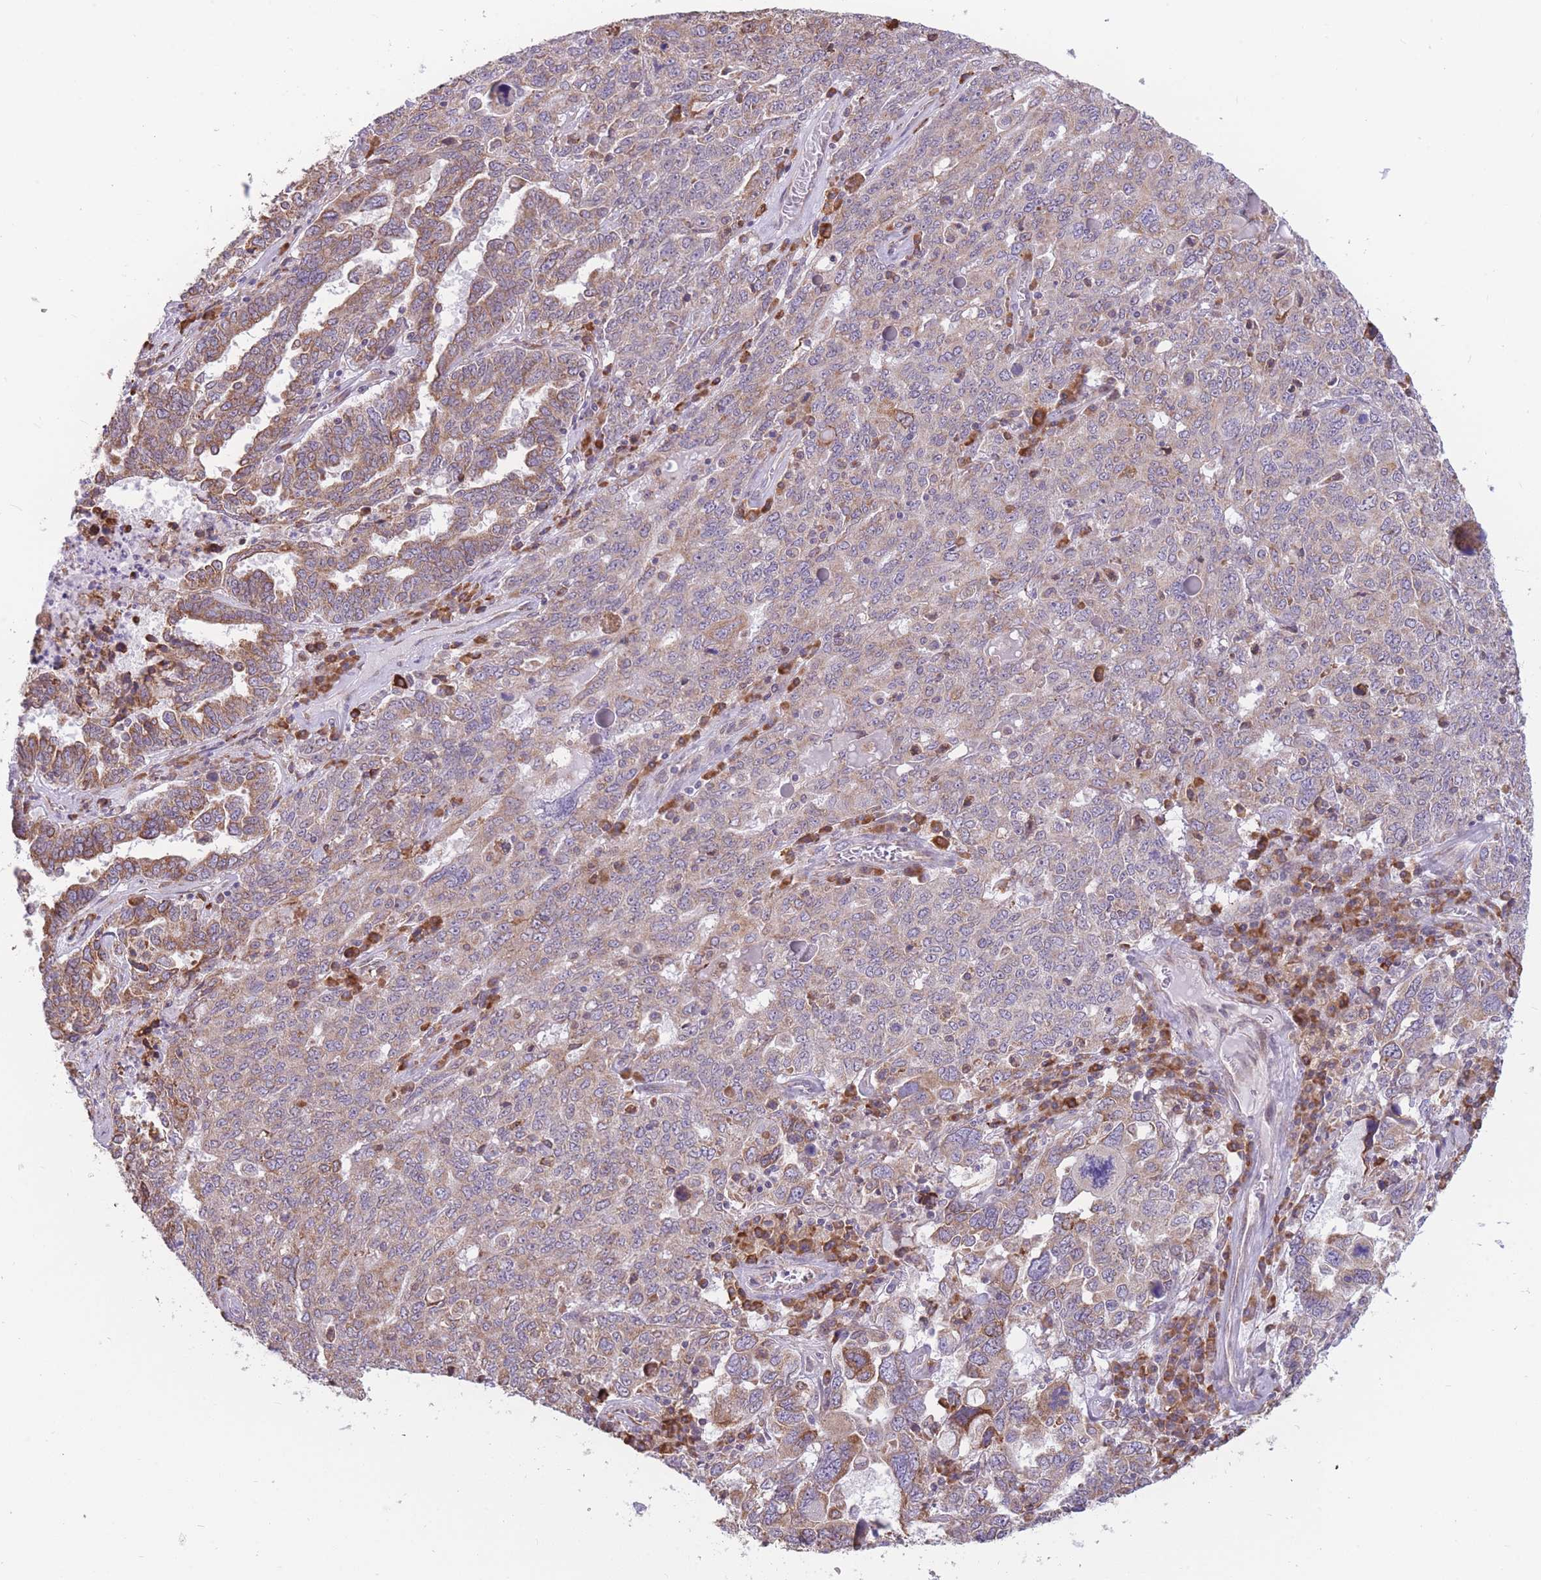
{"staining": {"intensity": "moderate", "quantity": ">75%", "location": "cytoplasmic/membranous"}, "tissue": "ovarian cancer", "cell_type": "Tumor cells", "image_type": "cancer", "snomed": [{"axis": "morphology", "description": "Carcinoma, endometroid"}, {"axis": "topography", "description": "Ovary"}], "caption": "An image of human ovarian cancer stained for a protein shows moderate cytoplasmic/membranous brown staining in tumor cells.", "gene": "TRAPPC5", "patient": {"sex": "female", "age": 62}}